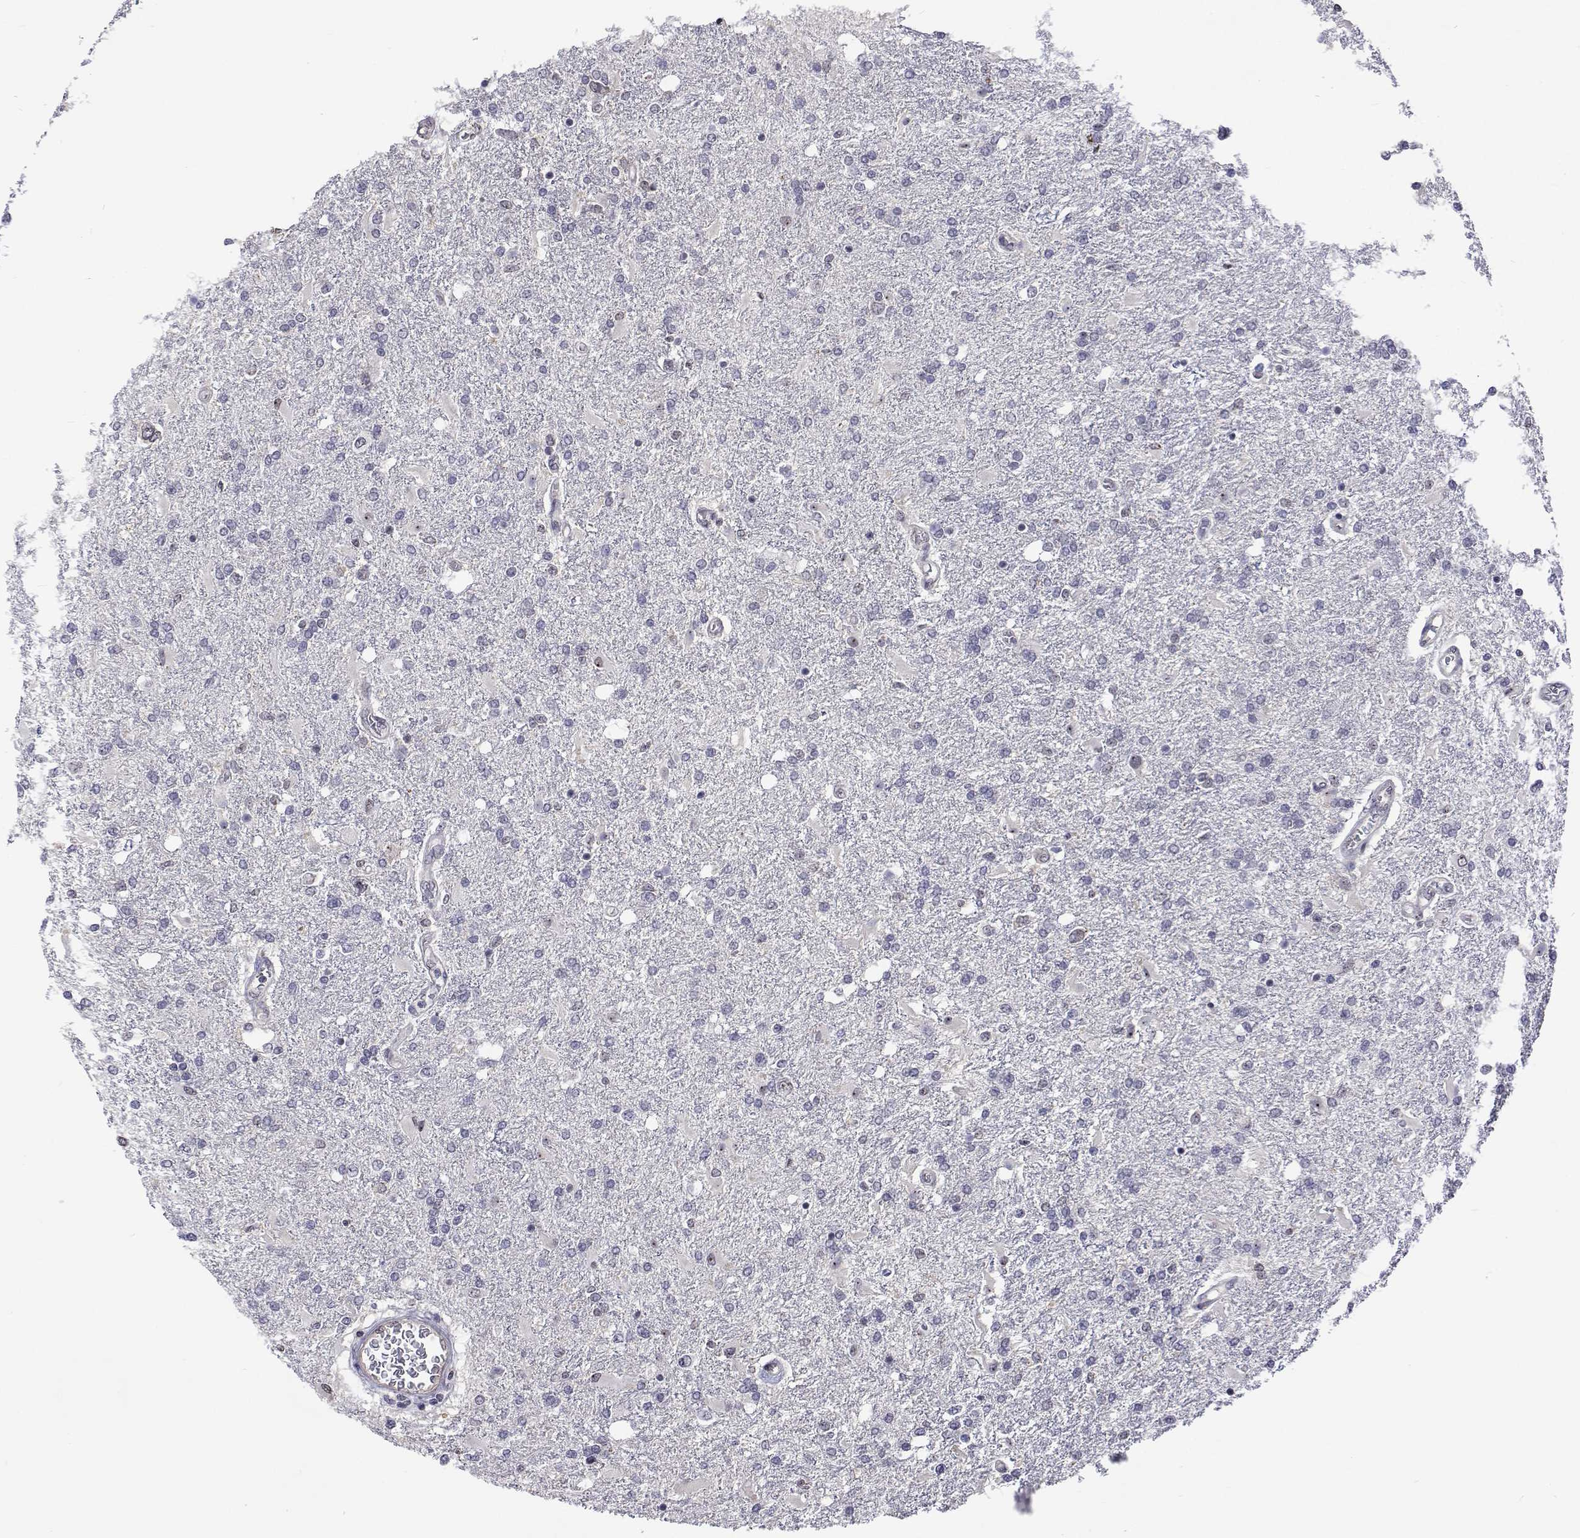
{"staining": {"intensity": "negative", "quantity": "none", "location": "none"}, "tissue": "glioma", "cell_type": "Tumor cells", "image_type": "cancer", "snomed": [{"axis": "morphology", "description": "Glioma, malignant, High grade"}, {"axis": "topography", "description": "Cerebral cortex"}], "caption": "IHC of human malignant glioma (high-grade) shows no staining in tumor cells.", "gene": "NHP2", "patient": {"sex": "male", "age": 79}}